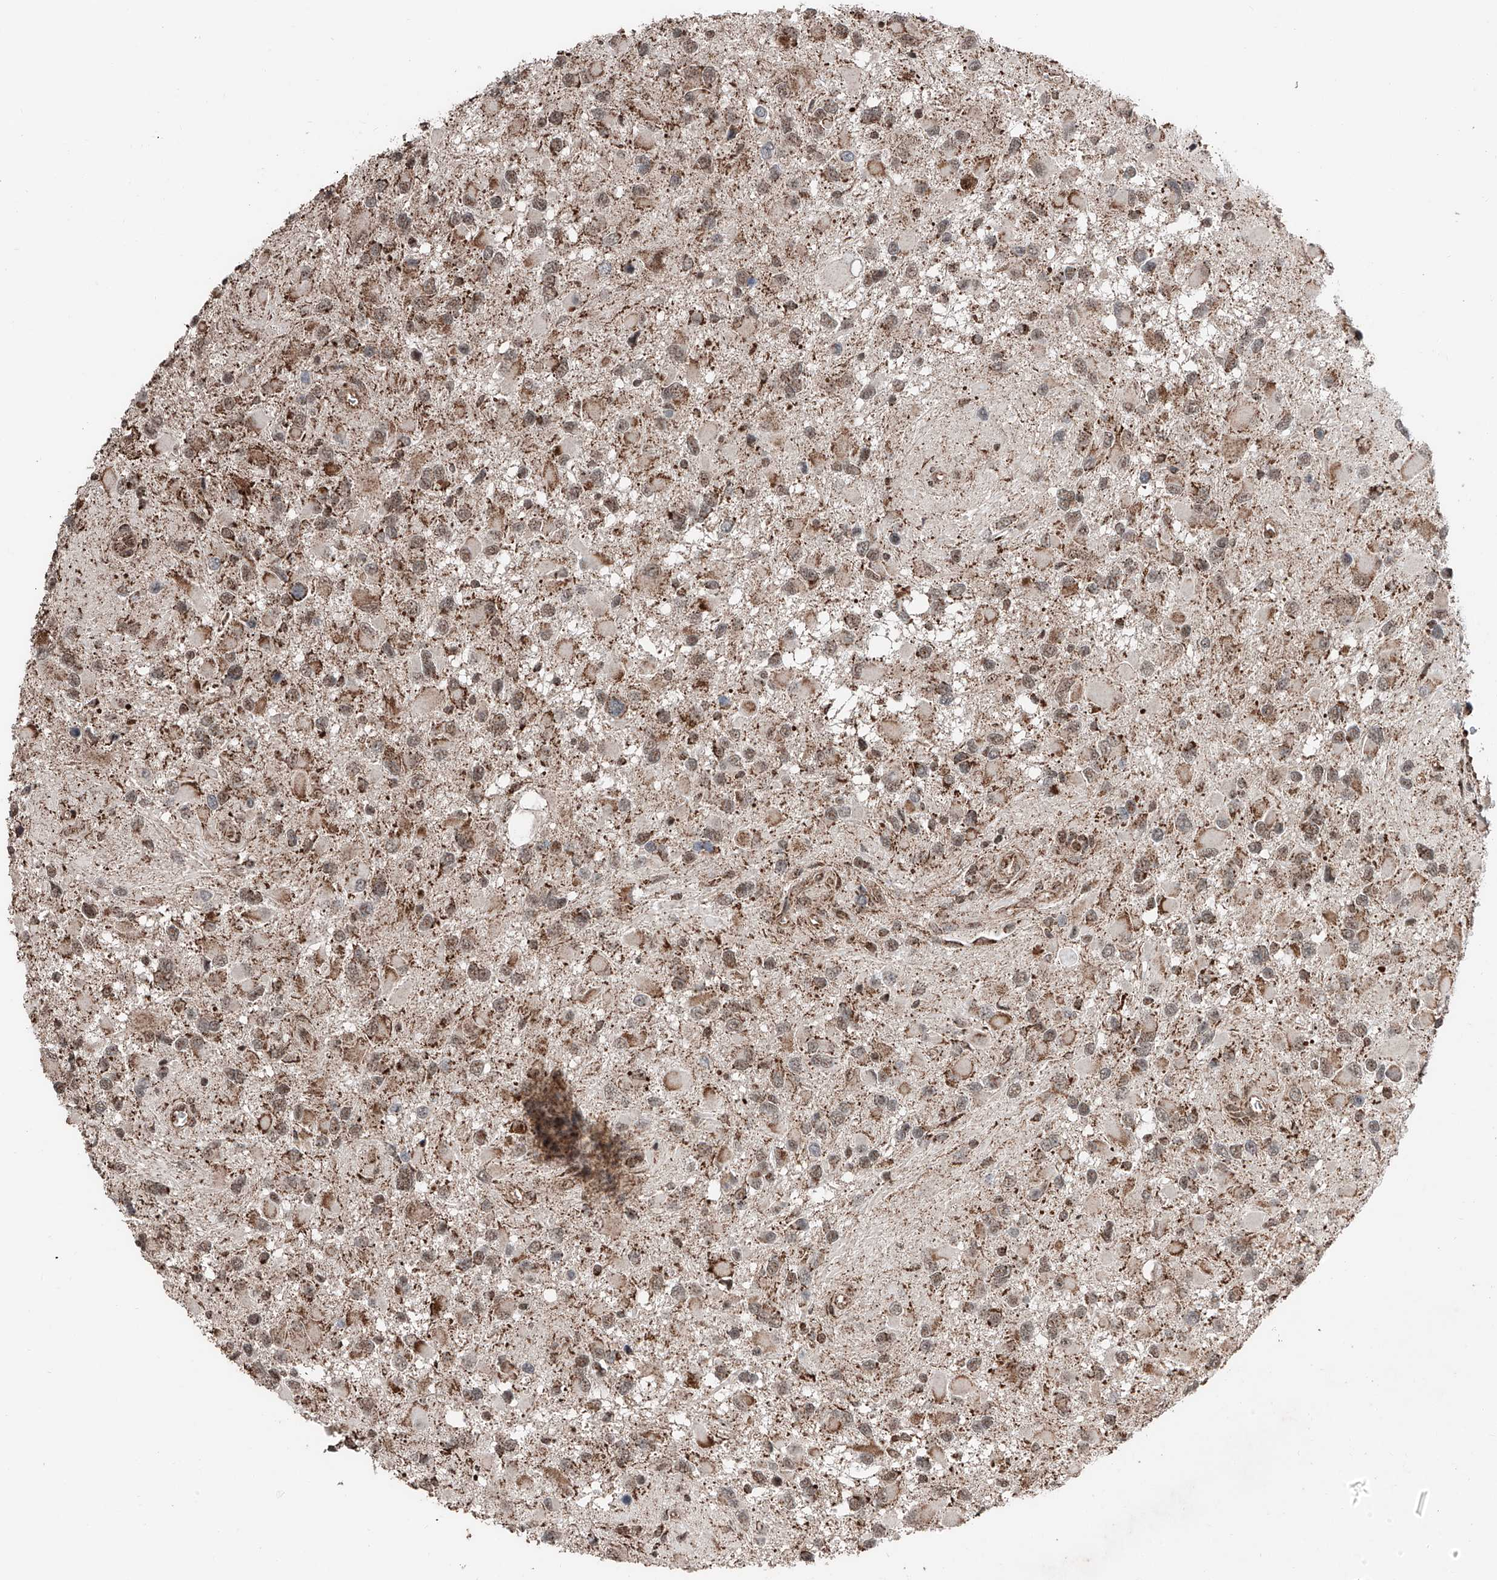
{"staining": {"intensity": "moderate", "quantity": "25%-75%", "location": "cytoplasmic/membranous,nuclear"}, "tissue": "glioma", "cell_type": "Tumor cells", "image_type": "cancer", "snomed": [{"axis": "morphology", "description": "Glioma, malignant, High grade"}, {"axis": "topography", "description": "Brain"}], "caption": "Protein positivity by immunohistochemistry demonstrates moderate cytoplasmic/membranous and nuclear positivity in approximately 25%-75% of tumor cells in malignant glioma (high-grade).", "gene": "ZNF445", "patient": {"sex": "male", "age": 53}}